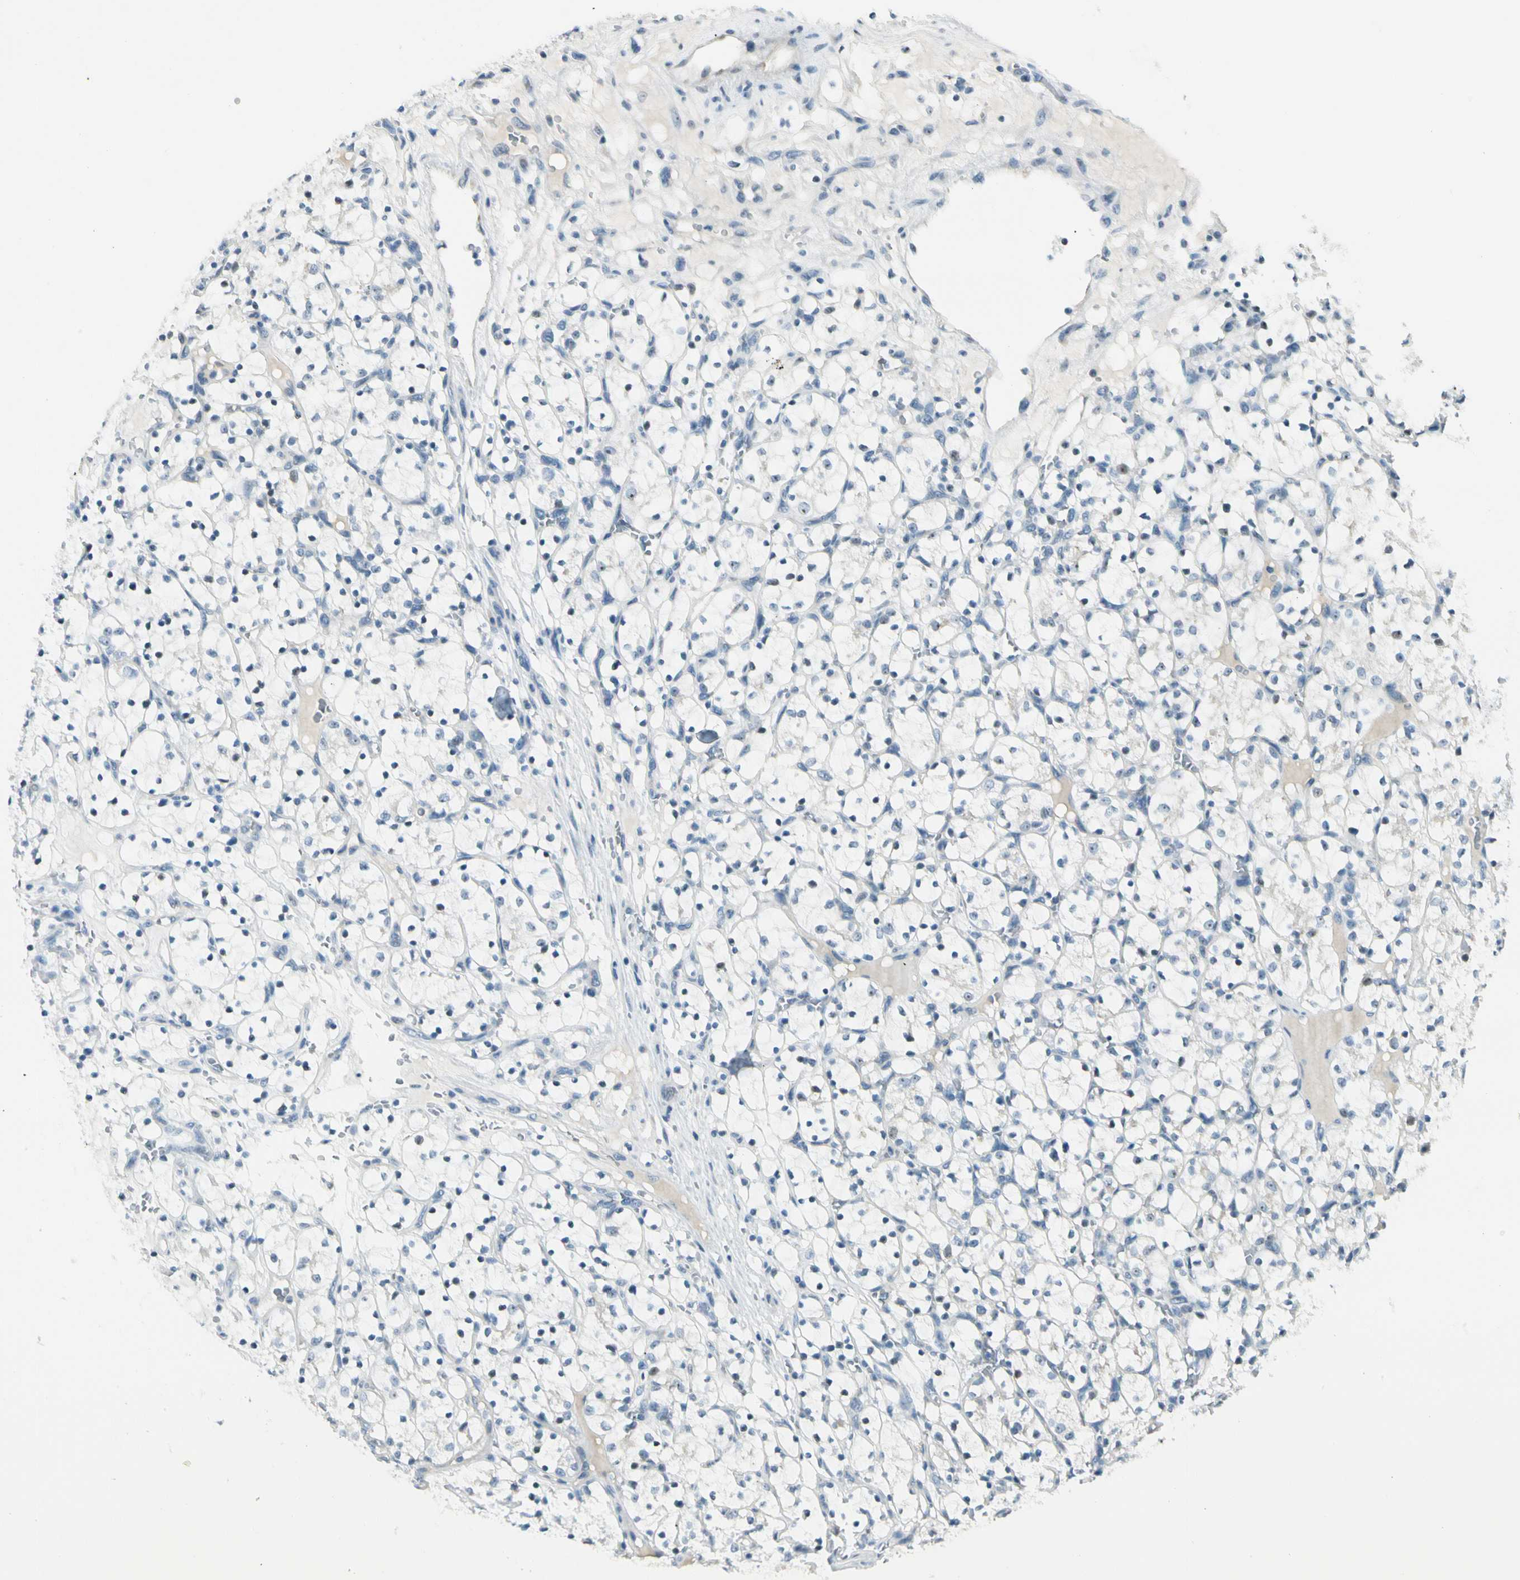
{"staining": {"intensity": "negative", "quantity": "none", "location": "none"}, "tissue": "renal cancer", "cell_type": "Tumor cells", "image_type": "cancer", "snomed": [{"axis": "morphology", "description": "Adenocarcinoma, NOS"}, {"axis": "topography", "description": "Kidney"}], "caption": "This is an immunohistochemistry (IHC) photomicrograph of renal adenocarcinoma. There is no expression in tumor cells.", "gene": "ZSCAN1", "patient": {"sex": "female", "age": 69}}